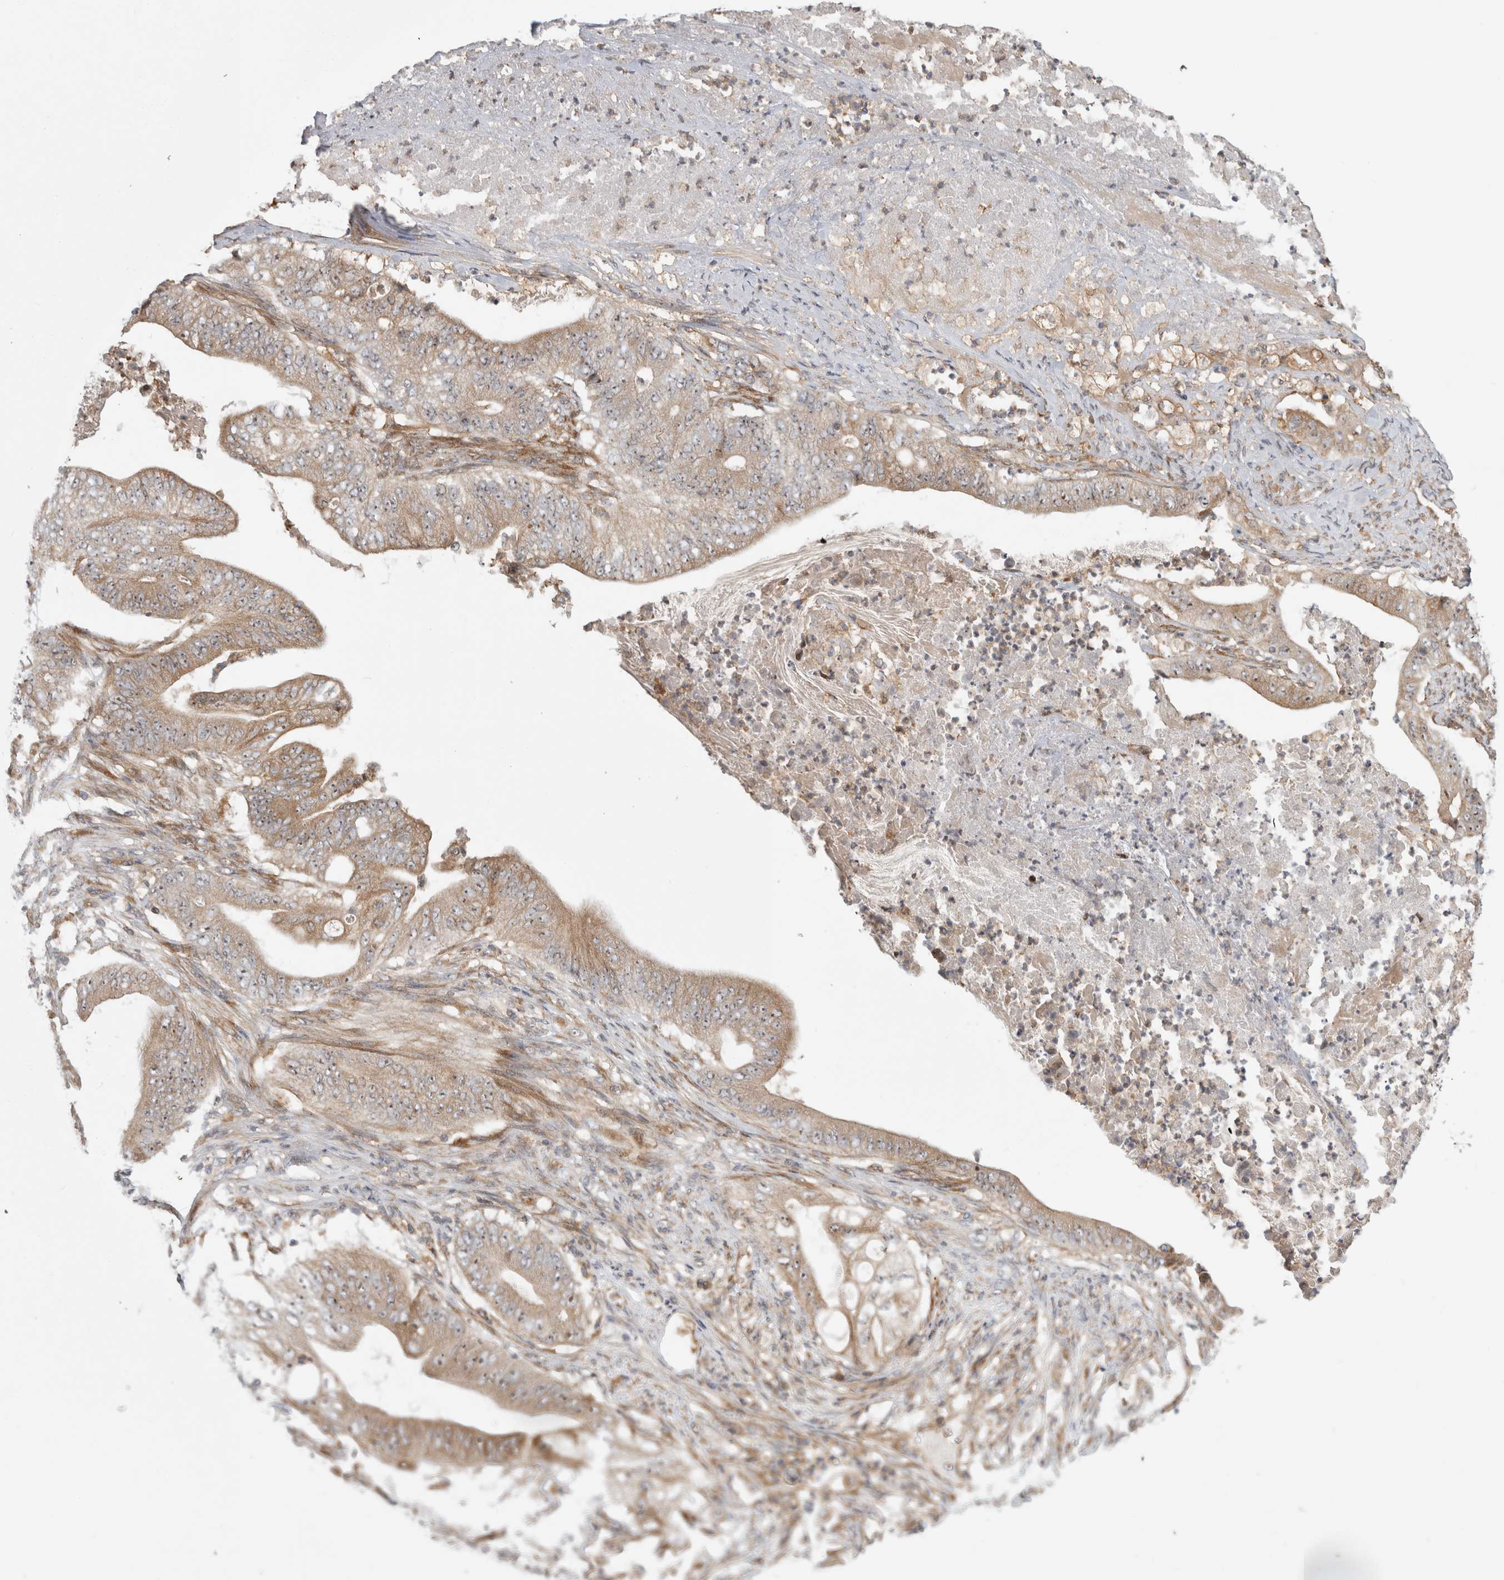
{"staining": {"intensity": "moderate", "quantity": ">75%", "location": "cytoplasmic/membranous,nuclear"}, "tissue": "stomach cancer", "cell_type": "Tumor cells", "image_type": "cancer", "snomed": [{"axis": "morphology", "description": "Adenocarcinoma, NOS"}, {"axis": "topography", "description": "Stomach"}], "caption": "Protein staining by IHC exhibits moderate cytoplasmic/membranous and nuclear expression in approximately >75% of tumor cells in stomach adenocarcinoma.", "gene": "WASF2", "patient": {"sex": "female", "age": 73}}